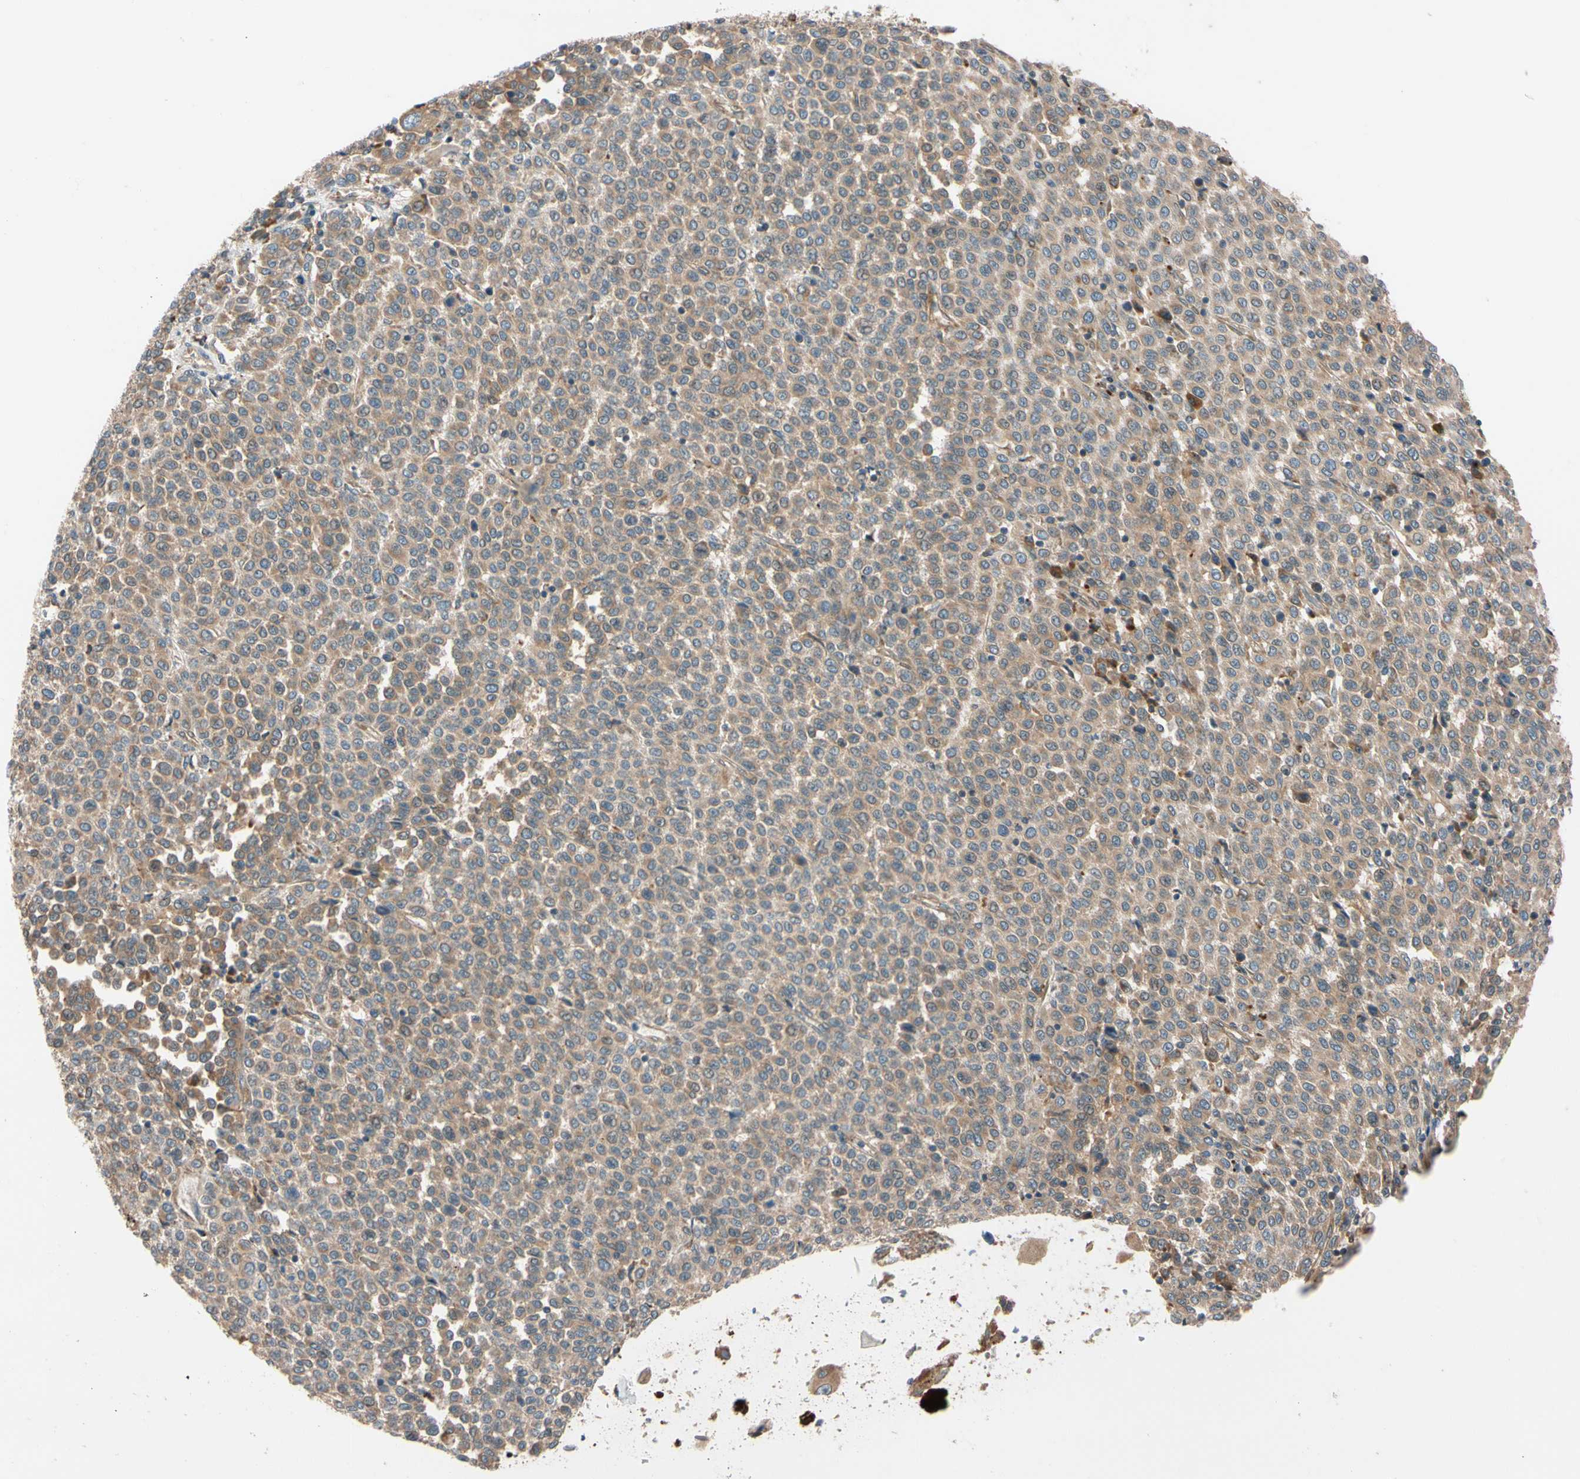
{"staining": {"intensity": "moderate", "quantity": ">75%", "location": "cytoplasmic/membranous"}, "tissue": "melanoma", "cell_type": "Tumor cells", "image_type": "cancer", "snomed": [{"axis": "morphology", "description": "Malignant melanoma, Metastatic site"}, {"axis": "topography", "description": "Pancreas"}], "caption": "IHC of human malignant melanoma (metastatic site) shows medium levels of moderate cytoplasmic/membranous expression in approximately >75% of tumor cells.", "gene": "PHYH", "patient": {"sex": "female", "age": 30}}